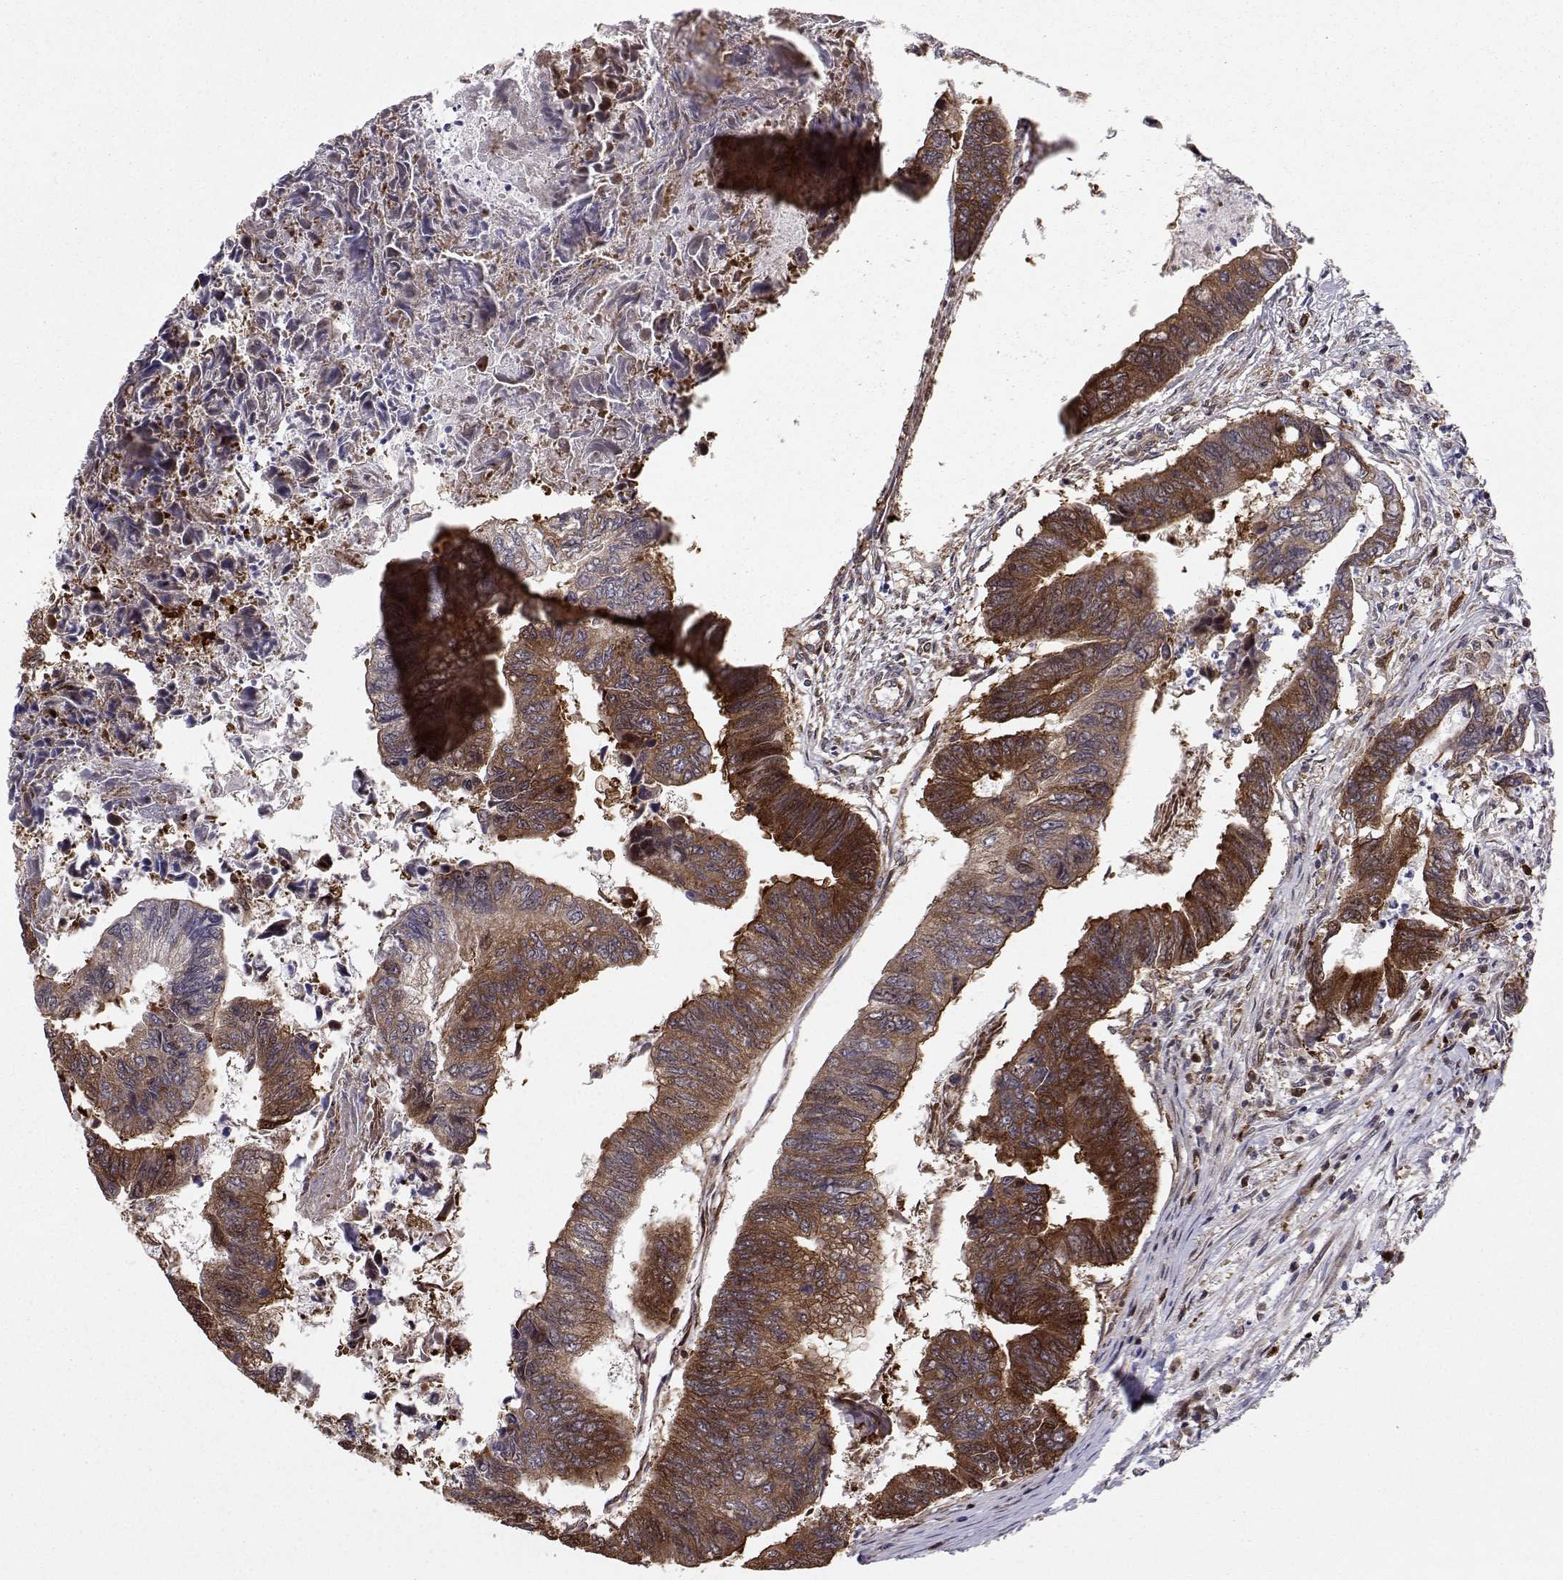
{"staining": {"intensity": "strong", "quantity": "25%-75%", "location": "cytoplasmic/membranous"}, "tissue": "colorectal cancer", "cell_type": "Tumor cells", "image_type": "cancer", "snomed": [{"axis": "morphology", "description": "Adenocarcinoma, NOS"}, {"axis": "topography", "description": "Colon"}], "caption": "This photomicrograph demonstrates colorectal cancer (adenocarcinoma) stained with IHC to label a protein in brown. The cytoplasmic/membranous of tumor cells show strong positivity for the protein. Nuclei are counter-stained blue.", "gene": "HSP90AB1", "patient": {"sex": "female", "age": 65}}